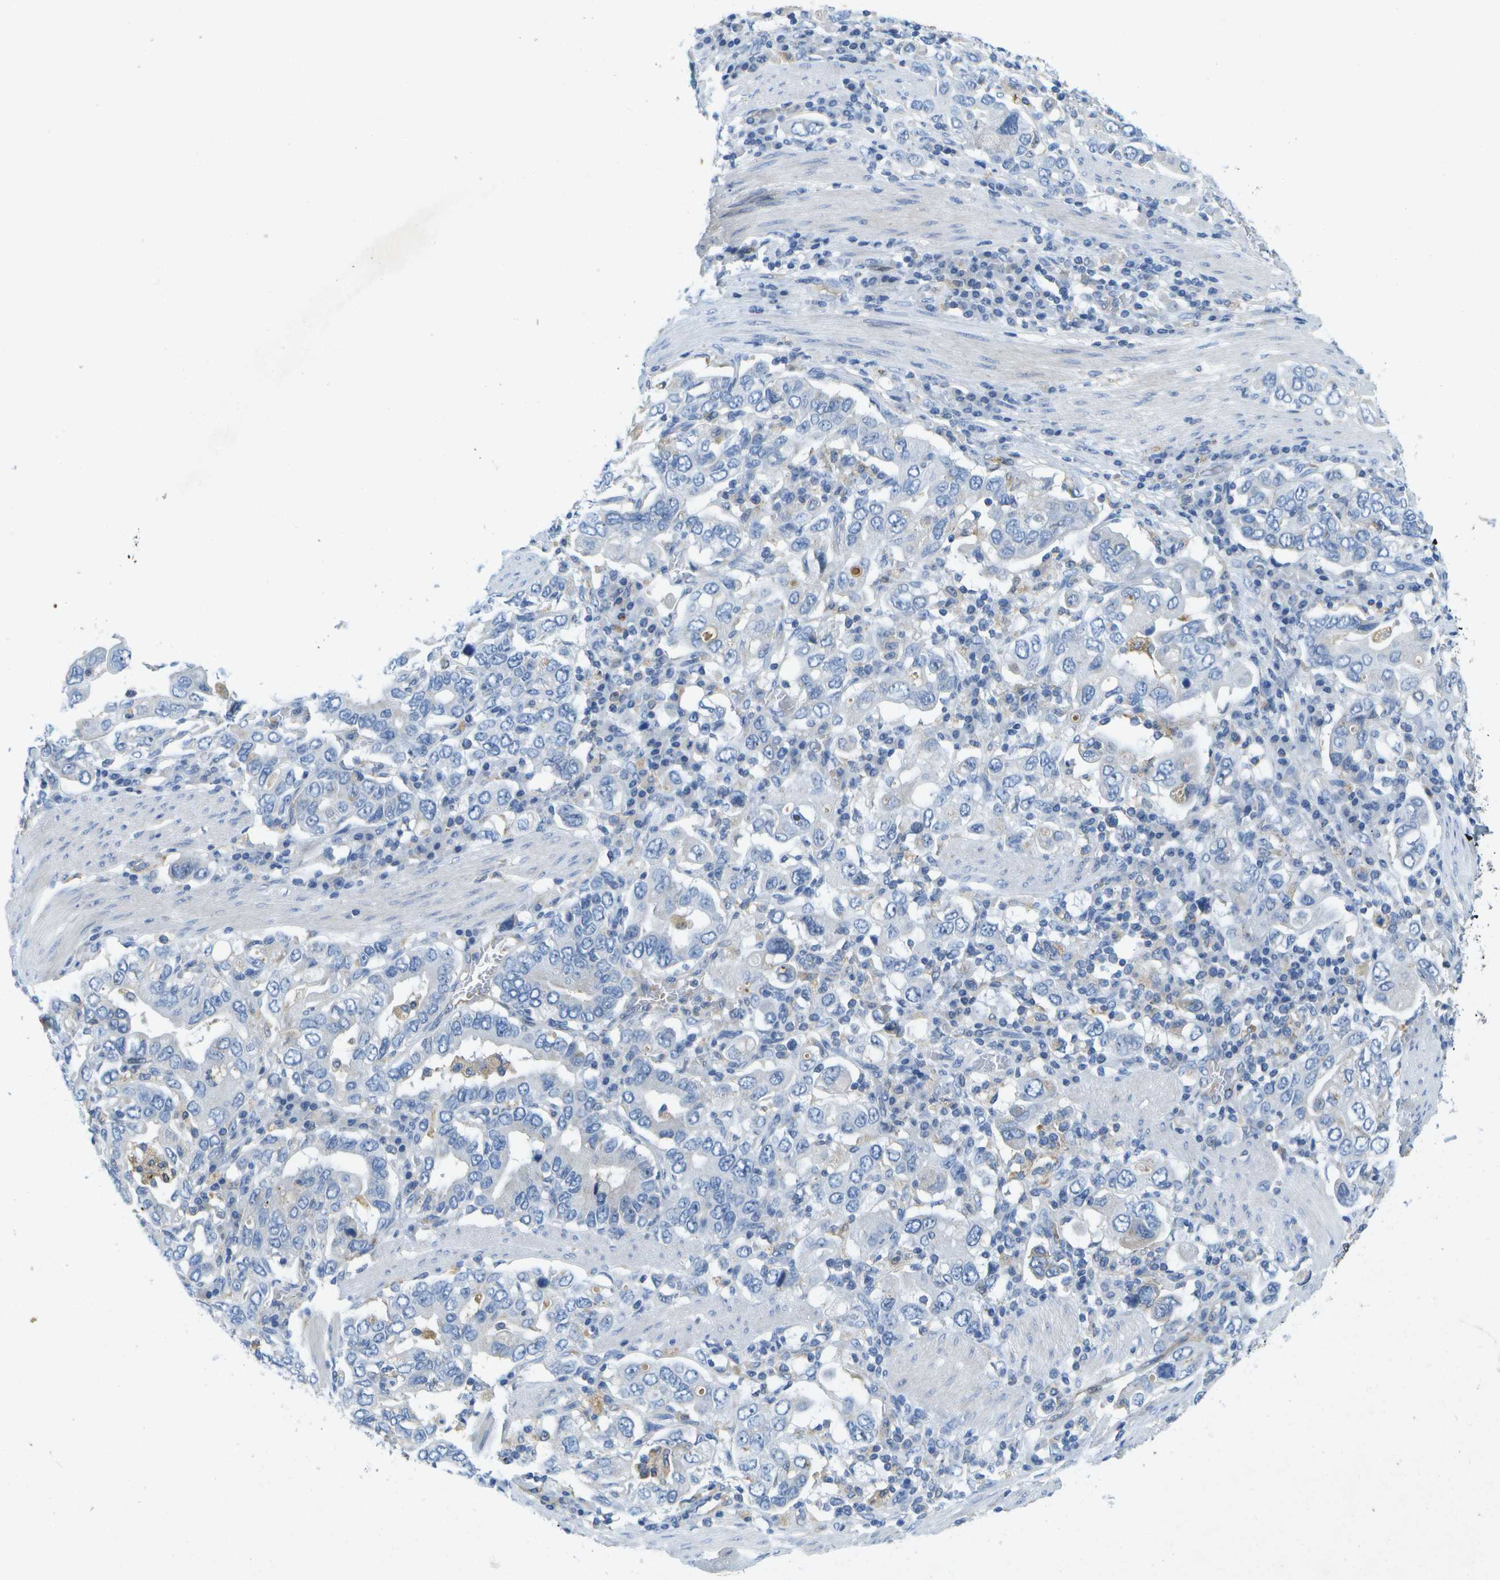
{"staining": {"intensity": "negative", "quantity": "none", "location": "none"}, "tissue": "stomach cancer", "cell_type": "Tumor cells", "image_type": "cancer", "snomed": [{"axis": "morphology", "description": "Adenocarcinoma, NOS"}, {"axis": "topography", "description": "Stomach, upper"}], "caption": "Human adenocarcinoma (stomach) stained for a protein using immunohistochemistry (IHC) shows no staining in tumor cells.", "gene": "LIPG", "patient": {"sex": "male", "age": 62}}